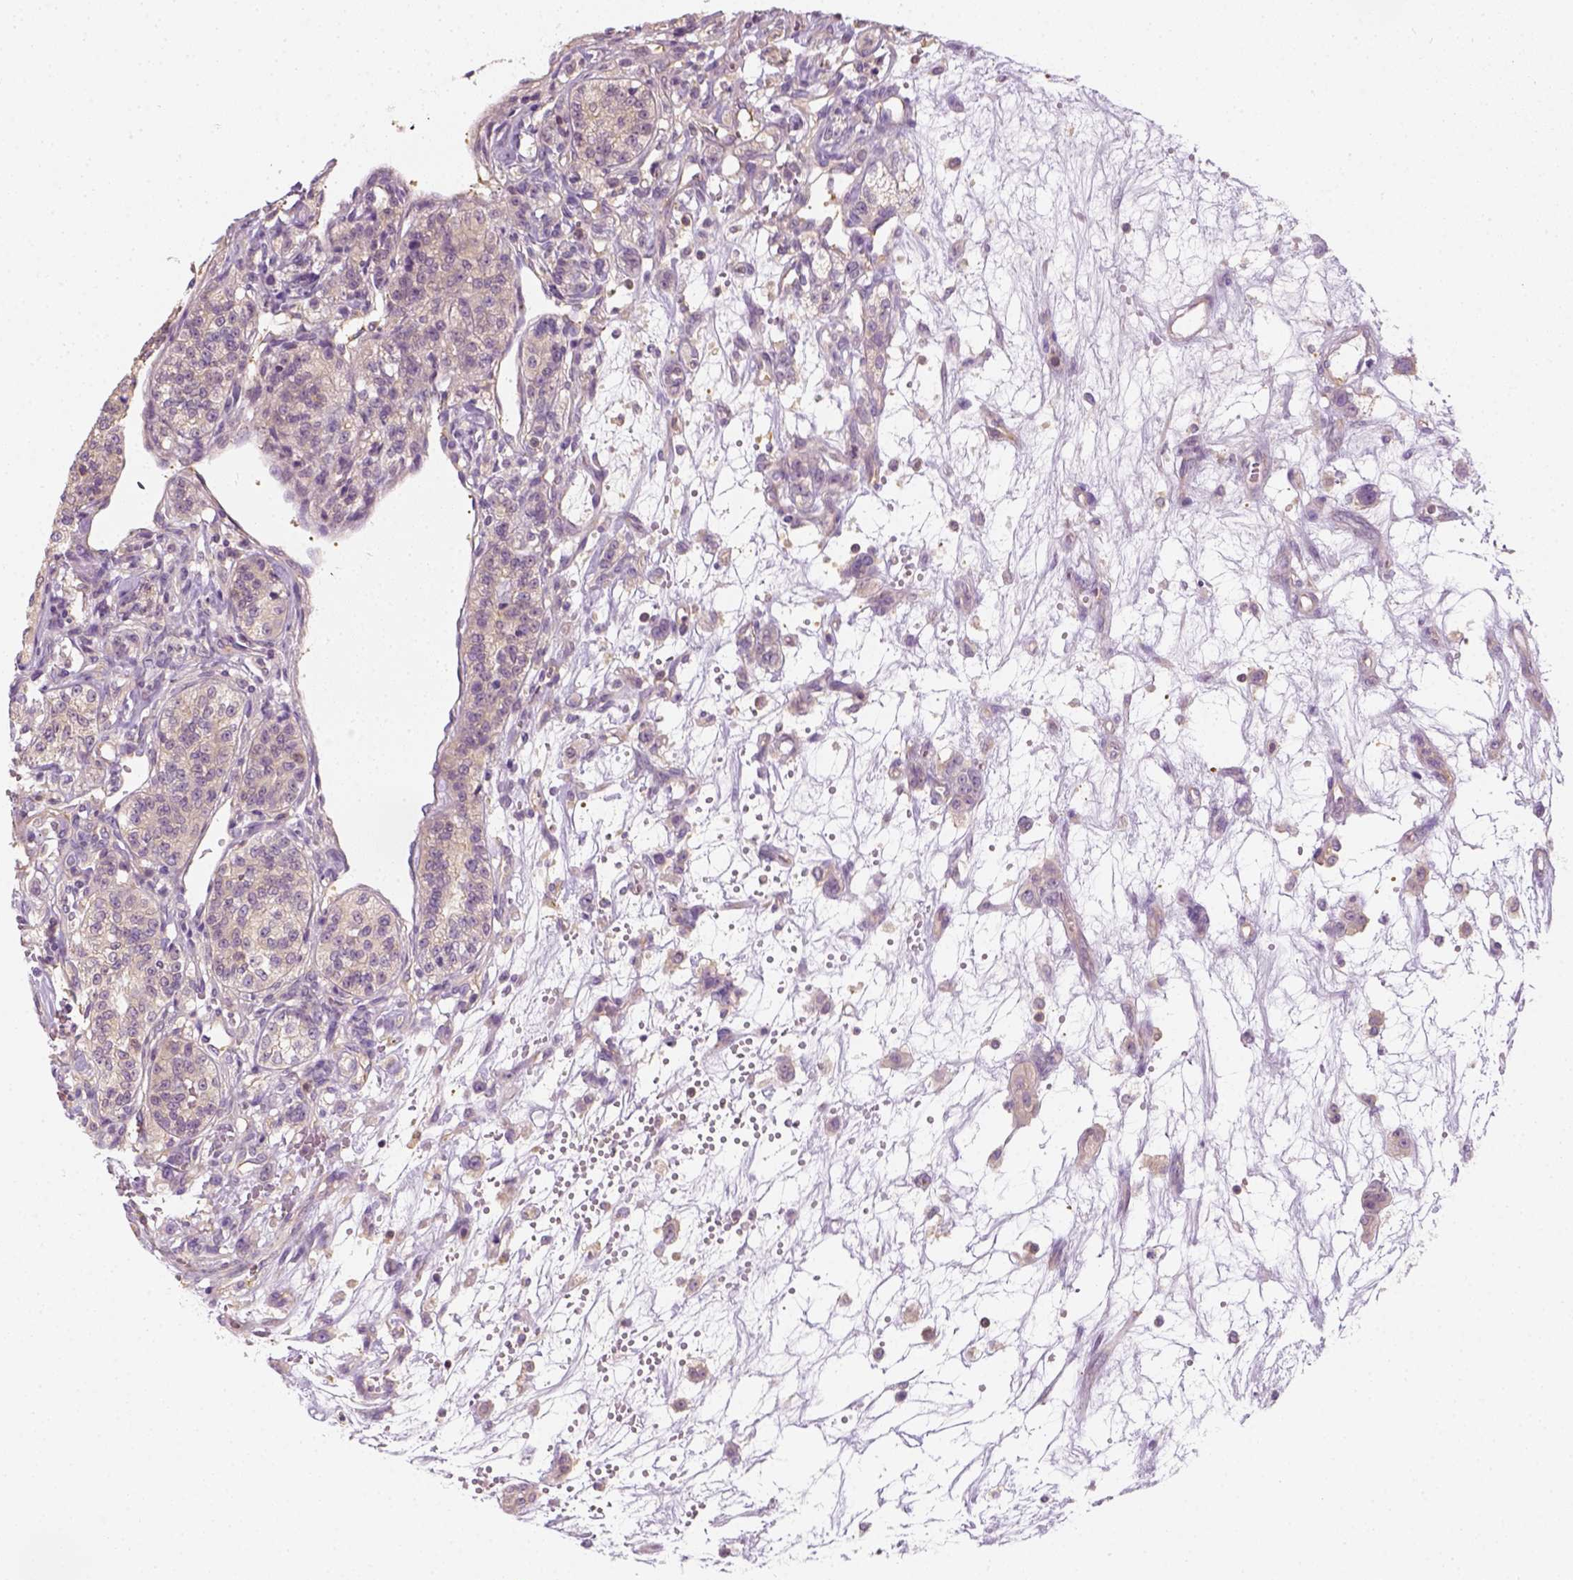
{"staining": {"intensity": "negative", "quantity": "none", "location": "none"}, "tissue": "renal cancer", "cell_type": "Tumor cells", "image_type": "cancer", "snomed": [{"axis": "morphology", "description": "Adenocarcinoma, NOS"}, {"axis": "topography", "description": "Kidney"}], "caption": "Renal cancer (adenocarcinoma) was stained to show a protein in brown. There is no significant staining in tumor cells.", "gene": "EPHB1", "patient": {"sex": "female", "age": 63}}